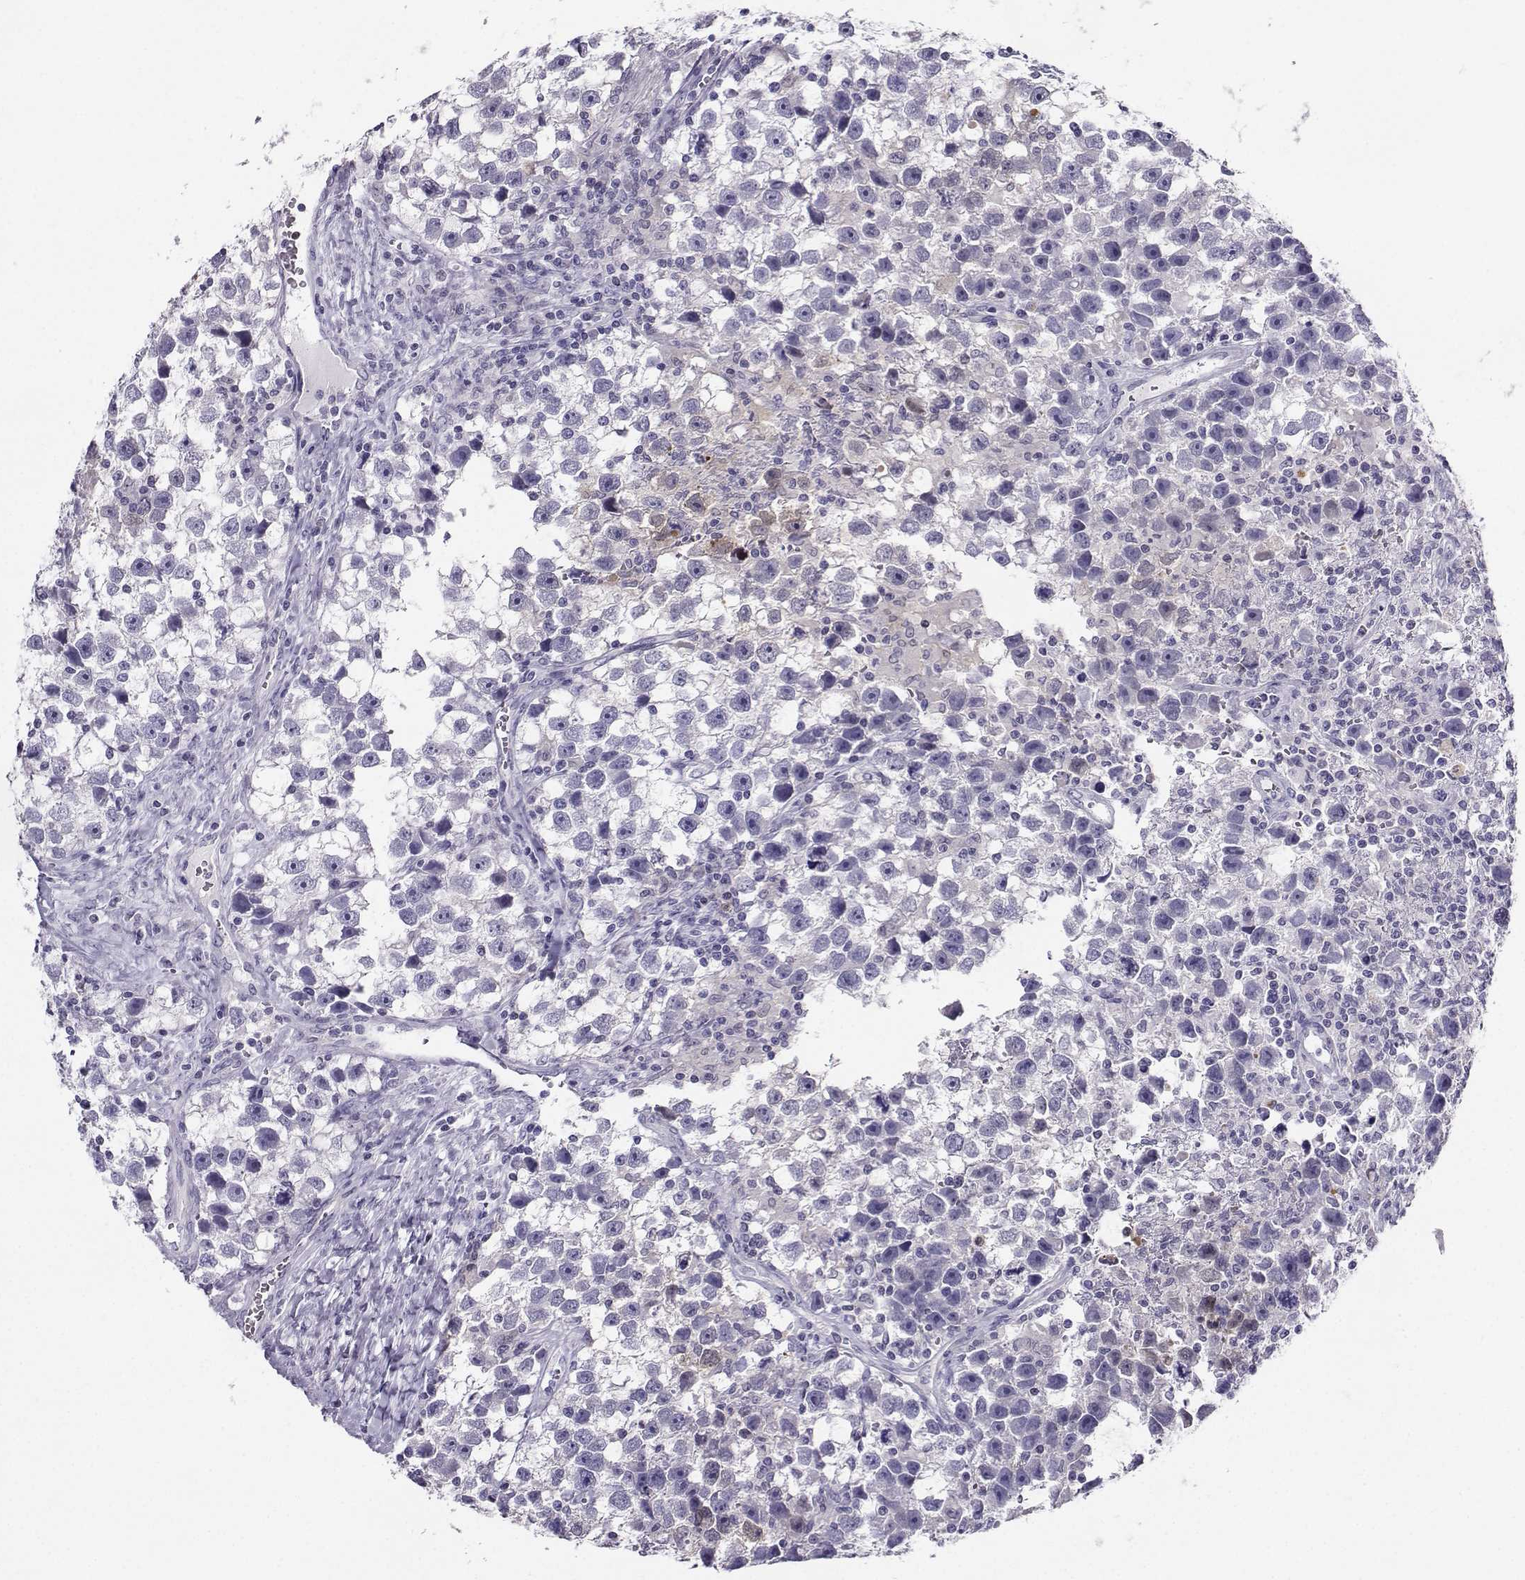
{"staining": {"intensity": "weak", "quantity": "<25%", "location": "cytoplasmic/membranous"}, "tissue": "testis cancer", "cell_type": "Tumor cells", "image_type": "cancer", "snomed": [{"axis": "morphology", "description": "Seminoma, NOS"}, {"axis": "topography", "description": "Testis"}], "caption": "Testis seminoma stained for a protein using IHC demonstrates no positivity tumor cells.", "gene": "PGK1", "patient": {"sex": "male", "age": 43}}